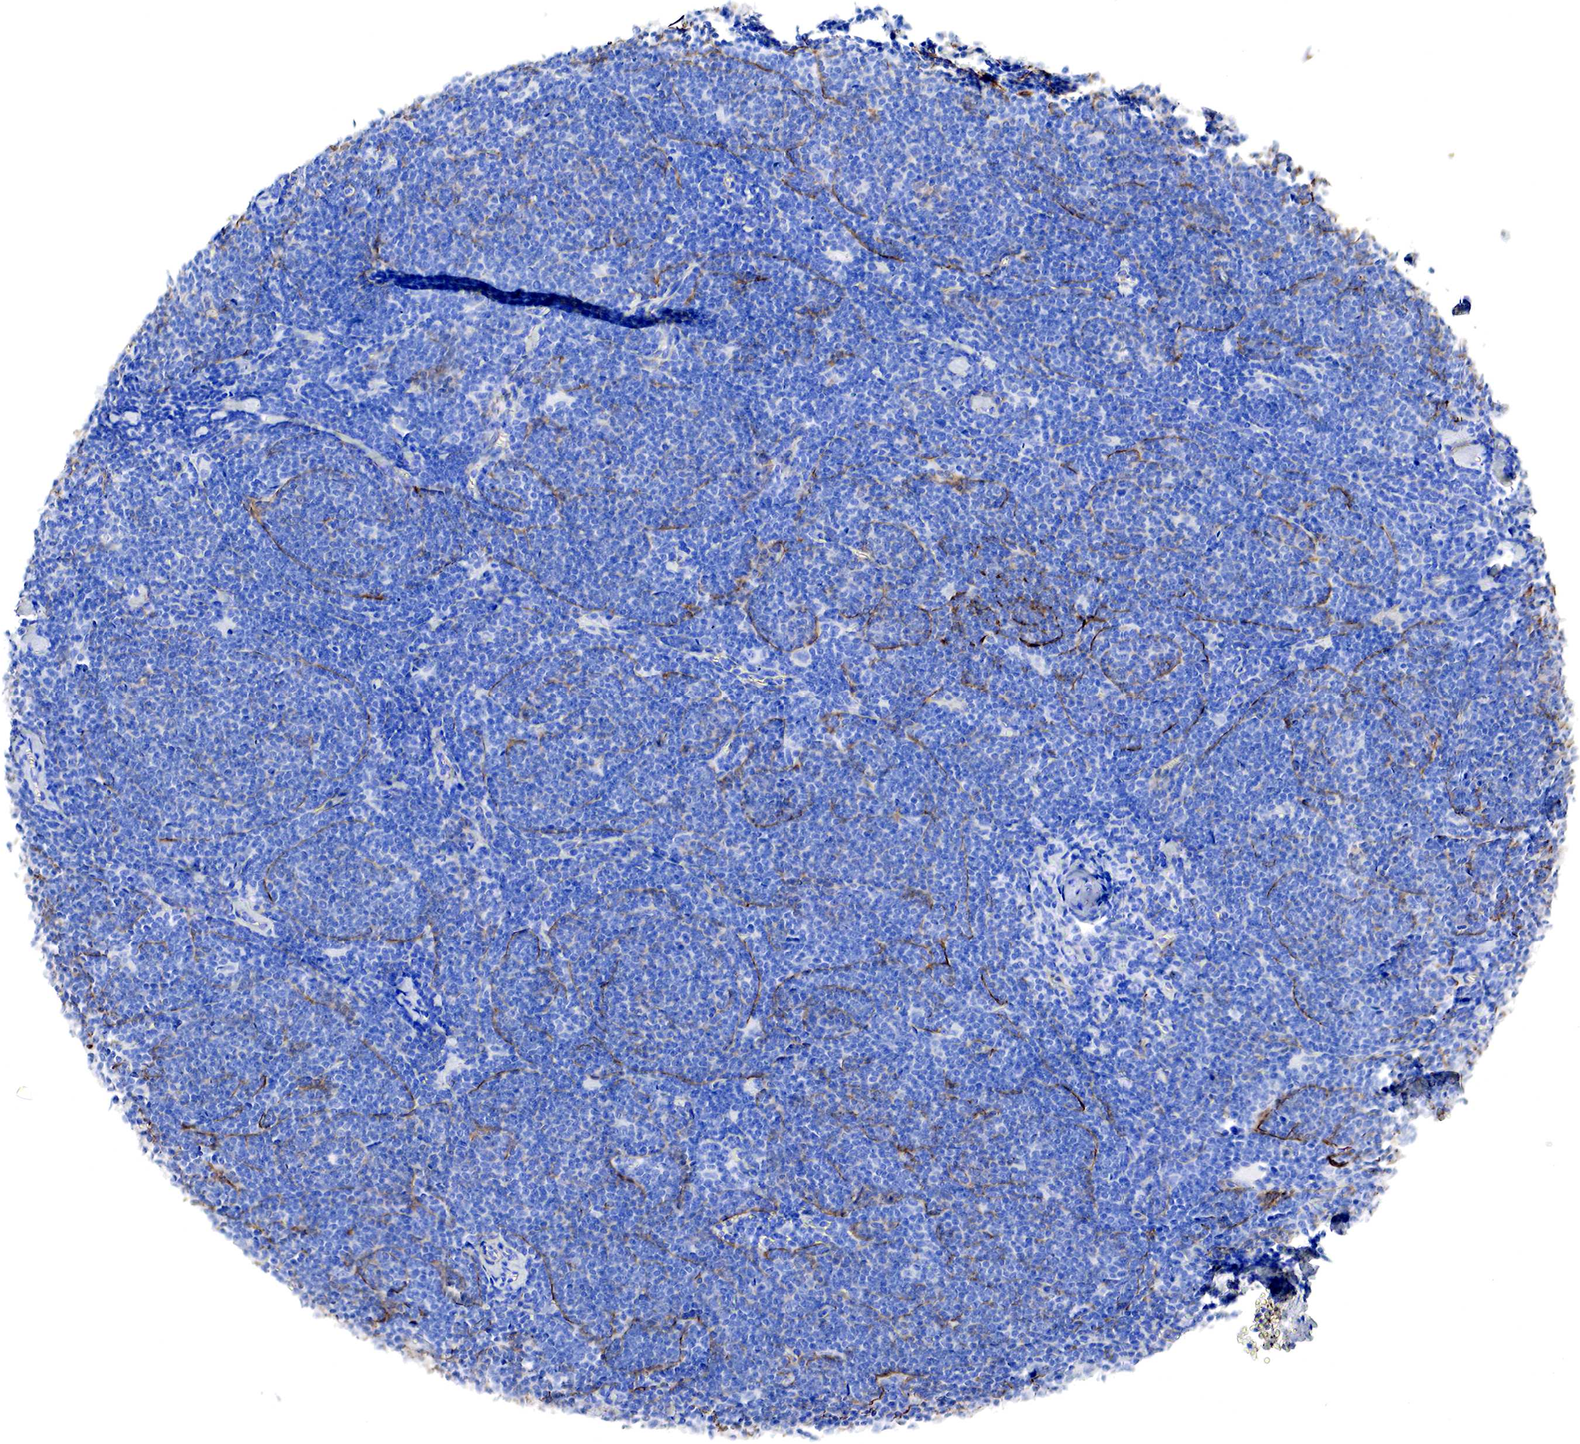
{"staining": {"intensity": "negative", "quantity": "none", "location": "none"}, "tissue": "lymphoma", "cell_type": "Tumor cells", "image_type": "cancer", "snomed": [{"axis": "morphology", "description": "Malignant lymphoma, non-Hodgkin's type, Low grade"}, {"axis": "topography", "description": "Lymph node"}], "caption": "A high-resolution histopathology image shows IHC staining of malignant lymphoma, non-Hodgkin's type (low-grade), which demonstrates no significant staining in tumor cells. Brightfield microscopy of immunohistochemistry stained with DAB (3,3'-diaminobenzidine) (brown) and hematoxylin (blue), captured at high magnification.", "gene": "TPM1", "patient": {"sex": "male", "age": 65}}